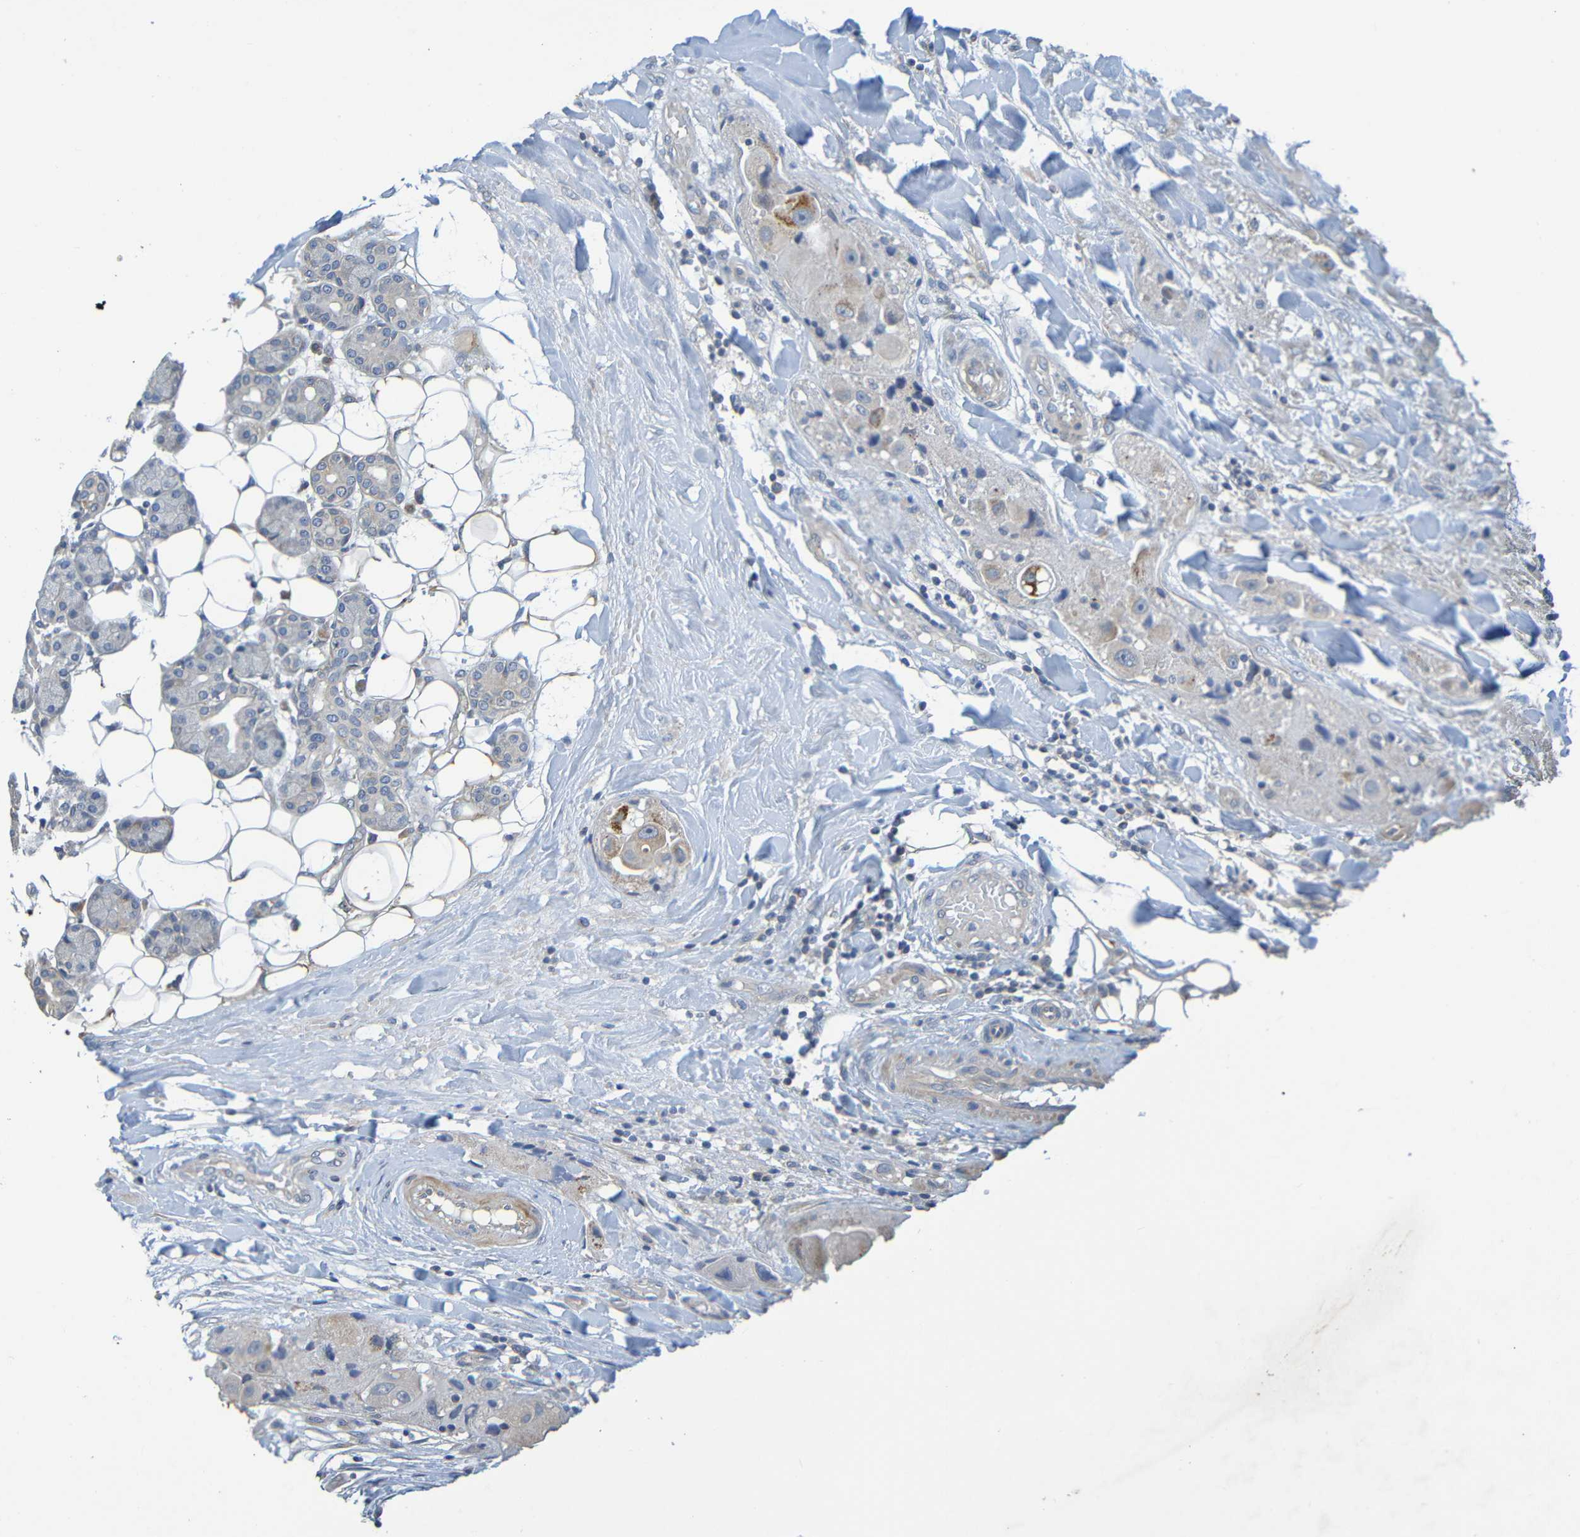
{"staining": {"intensity": "weak", "quantity": "25%-75%", "location": "cytoplasmic/membranous"}, "tissue": "head and neck cancer", "cell_type": "Tumor cells", "image_type": "cancer", "snomed": [{"axis": "morphology", "description": "Normal tissue, NOS"}, {"axis": "morphology", "description": "Adenocarcinoma, NOS"}, {"axis": "topography", "description": "Salivary gland"}, {"axis": "topography", "description": "Head-Neck"}], "caption": "Immunohistochemical staining of head and neck cancer (adenocarcinoma) shows weak cytoplasmic/membranous protein positivity in about 25%-75% of tumor cells. Using DAB (3,3'-diaminobenzidine) (brown) and hematoxylin (blue) stains, captured at high magnification using brightfield microscopy.", "gene": "CYP4F2", "patient": {"sex": "male", "age": 80}}